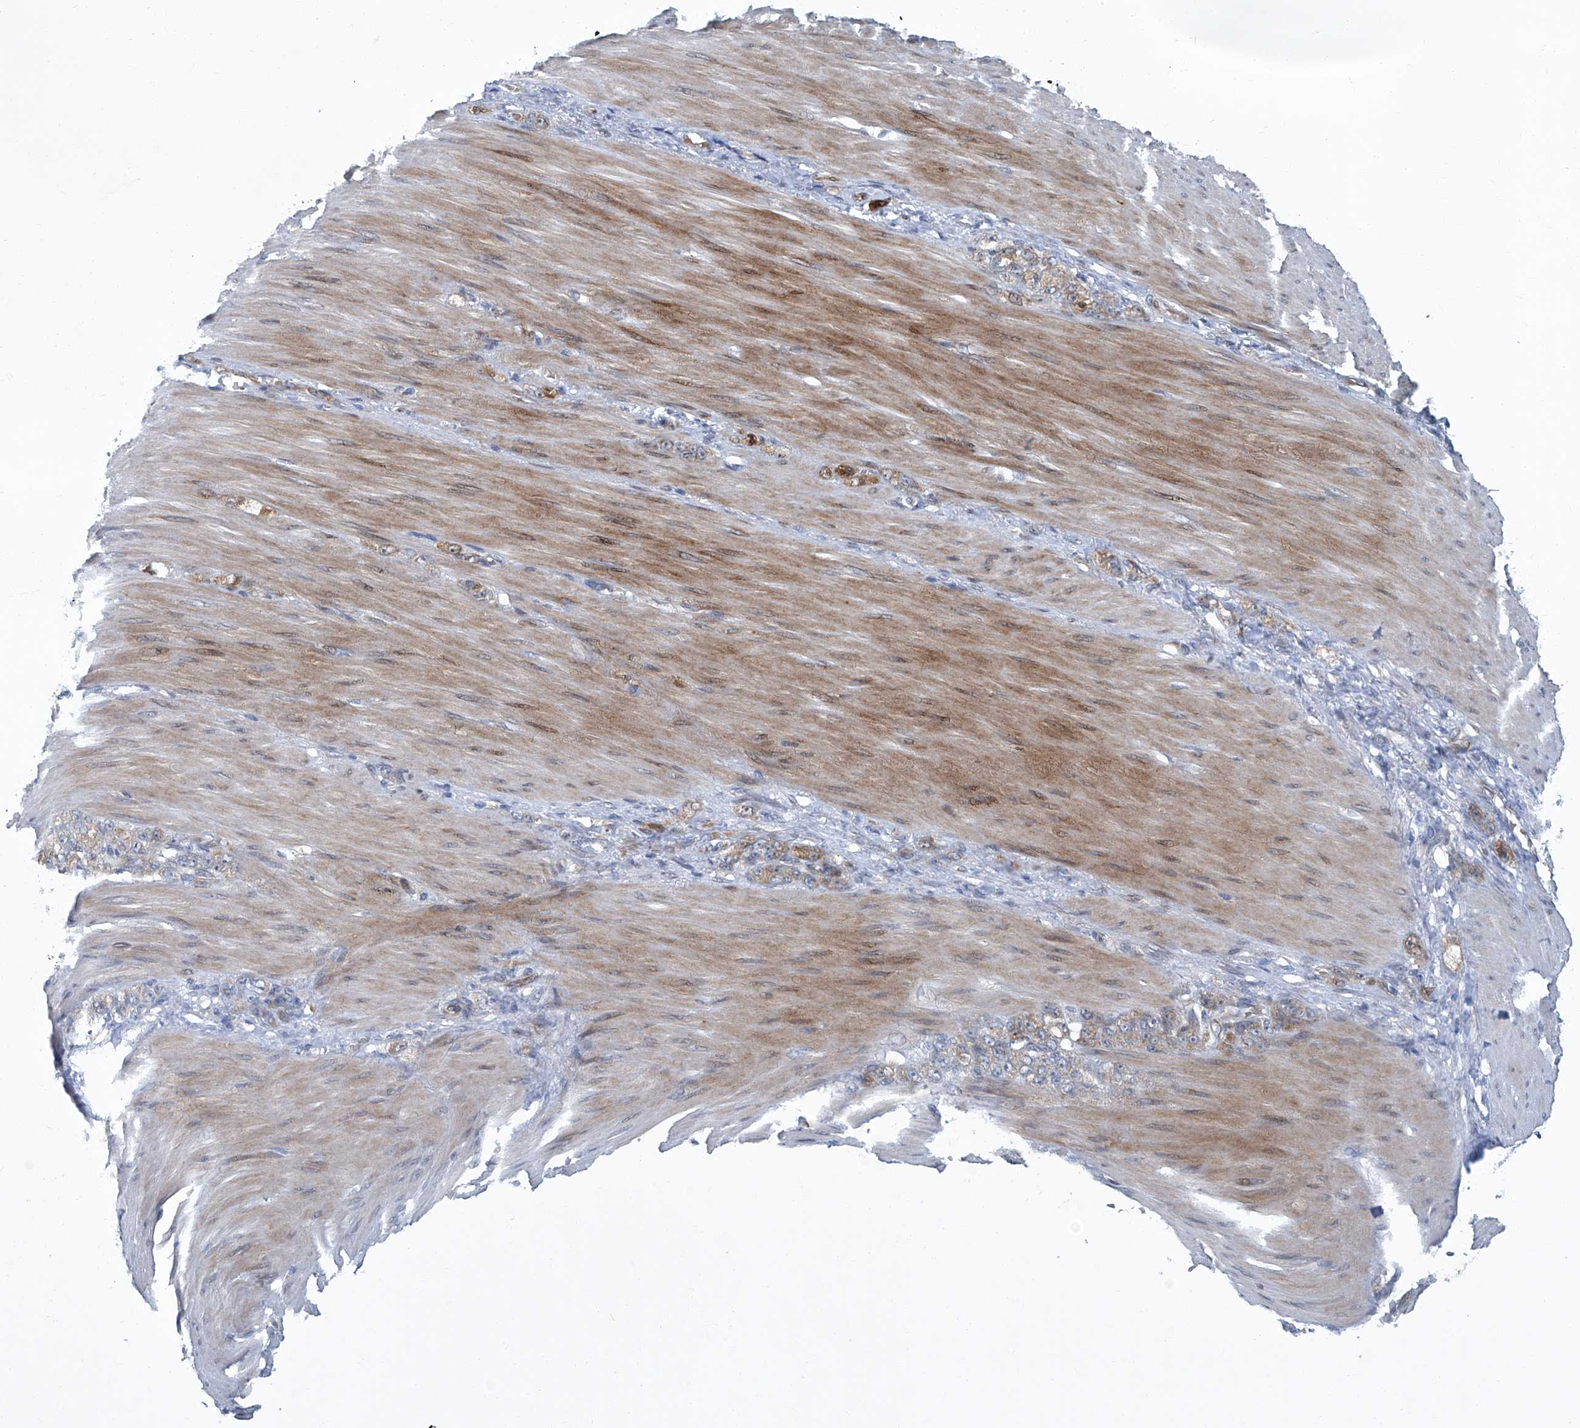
{"staining": {"intensity": "weak", "quantity": "25%-75%", "location": "cytoplasmic/membranous"}, "tissue": "stomach cancer", "cell_type": "Tumor cells", "image_type": "cancer", "snomed": [{"axis": "morphology", "description": "Normal tissue, NOS"}, {"axis": "morphology", "description": "Adenocarcinoma, NOS"}, {"axis": "topography", "description": "Stomach"}], "caption": "A high-resolution micrograph shows immunohistochemistry staining of adenocarcinoma (stomach), which shows weak cytoplasmic/membranous staining in approximately 25%-75% of tumor cells.", "gene": "GPR132", "patient": {"sex": "male", "age": 82}}